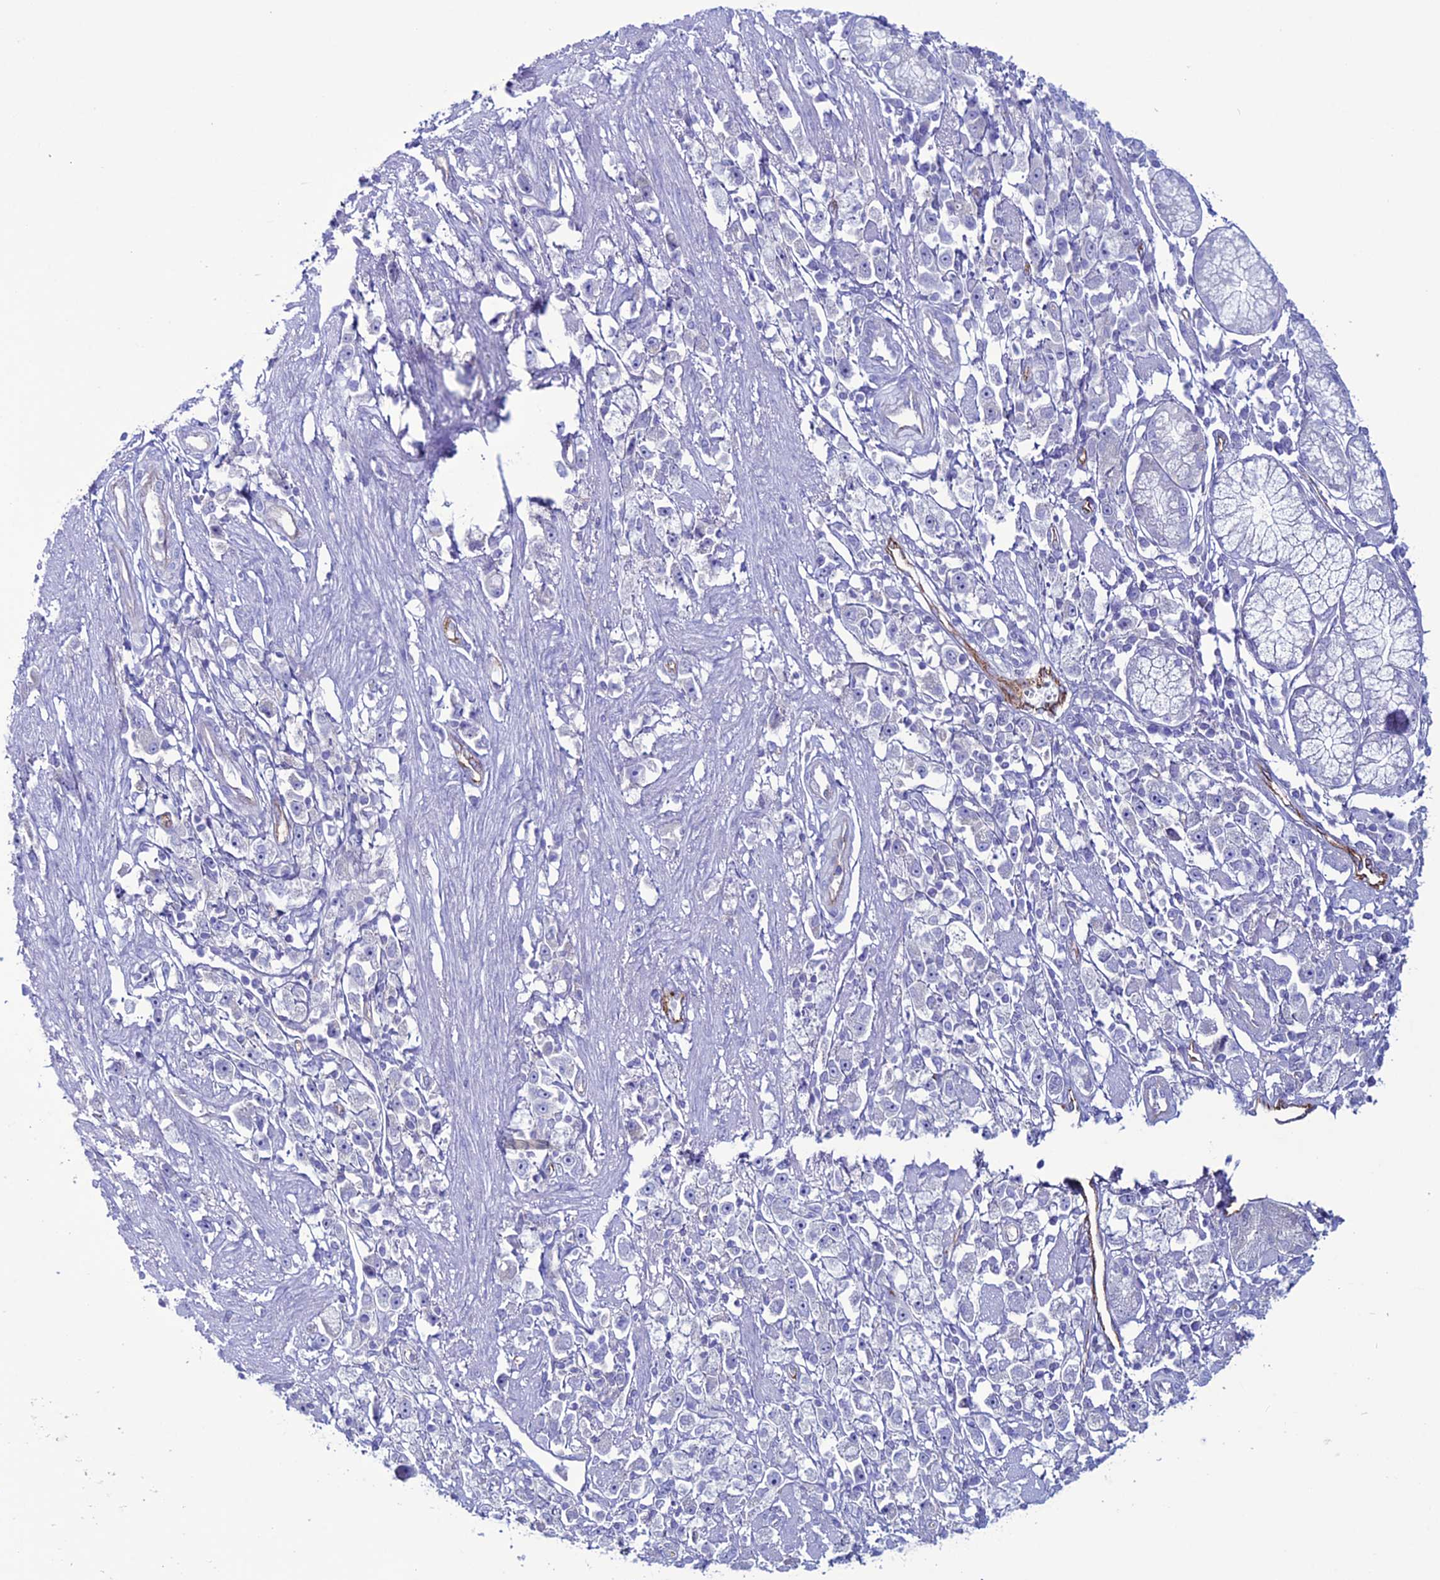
{"staining": {"intensity": "negative", "quantity": "none", "location": "none"}, "tissue": "stomach cancer", "cell_type": "Tumor cells", "image_type": "cancer", "snomed": [{"axis": "morphology", "description": "Adenocarcinoma, NOS"}, {"axis": "topography", "description": "Stomach"}], "caption": "IHC histopathology image of stomach adenocarcinoma stained for a protein (brown), which reveals no staining in tumor cells. (Brightfield microscopy of DAB IHC at high magnification).", "gene": "CDC42EP5", "patient": {"sex": "female", "age": 59}}